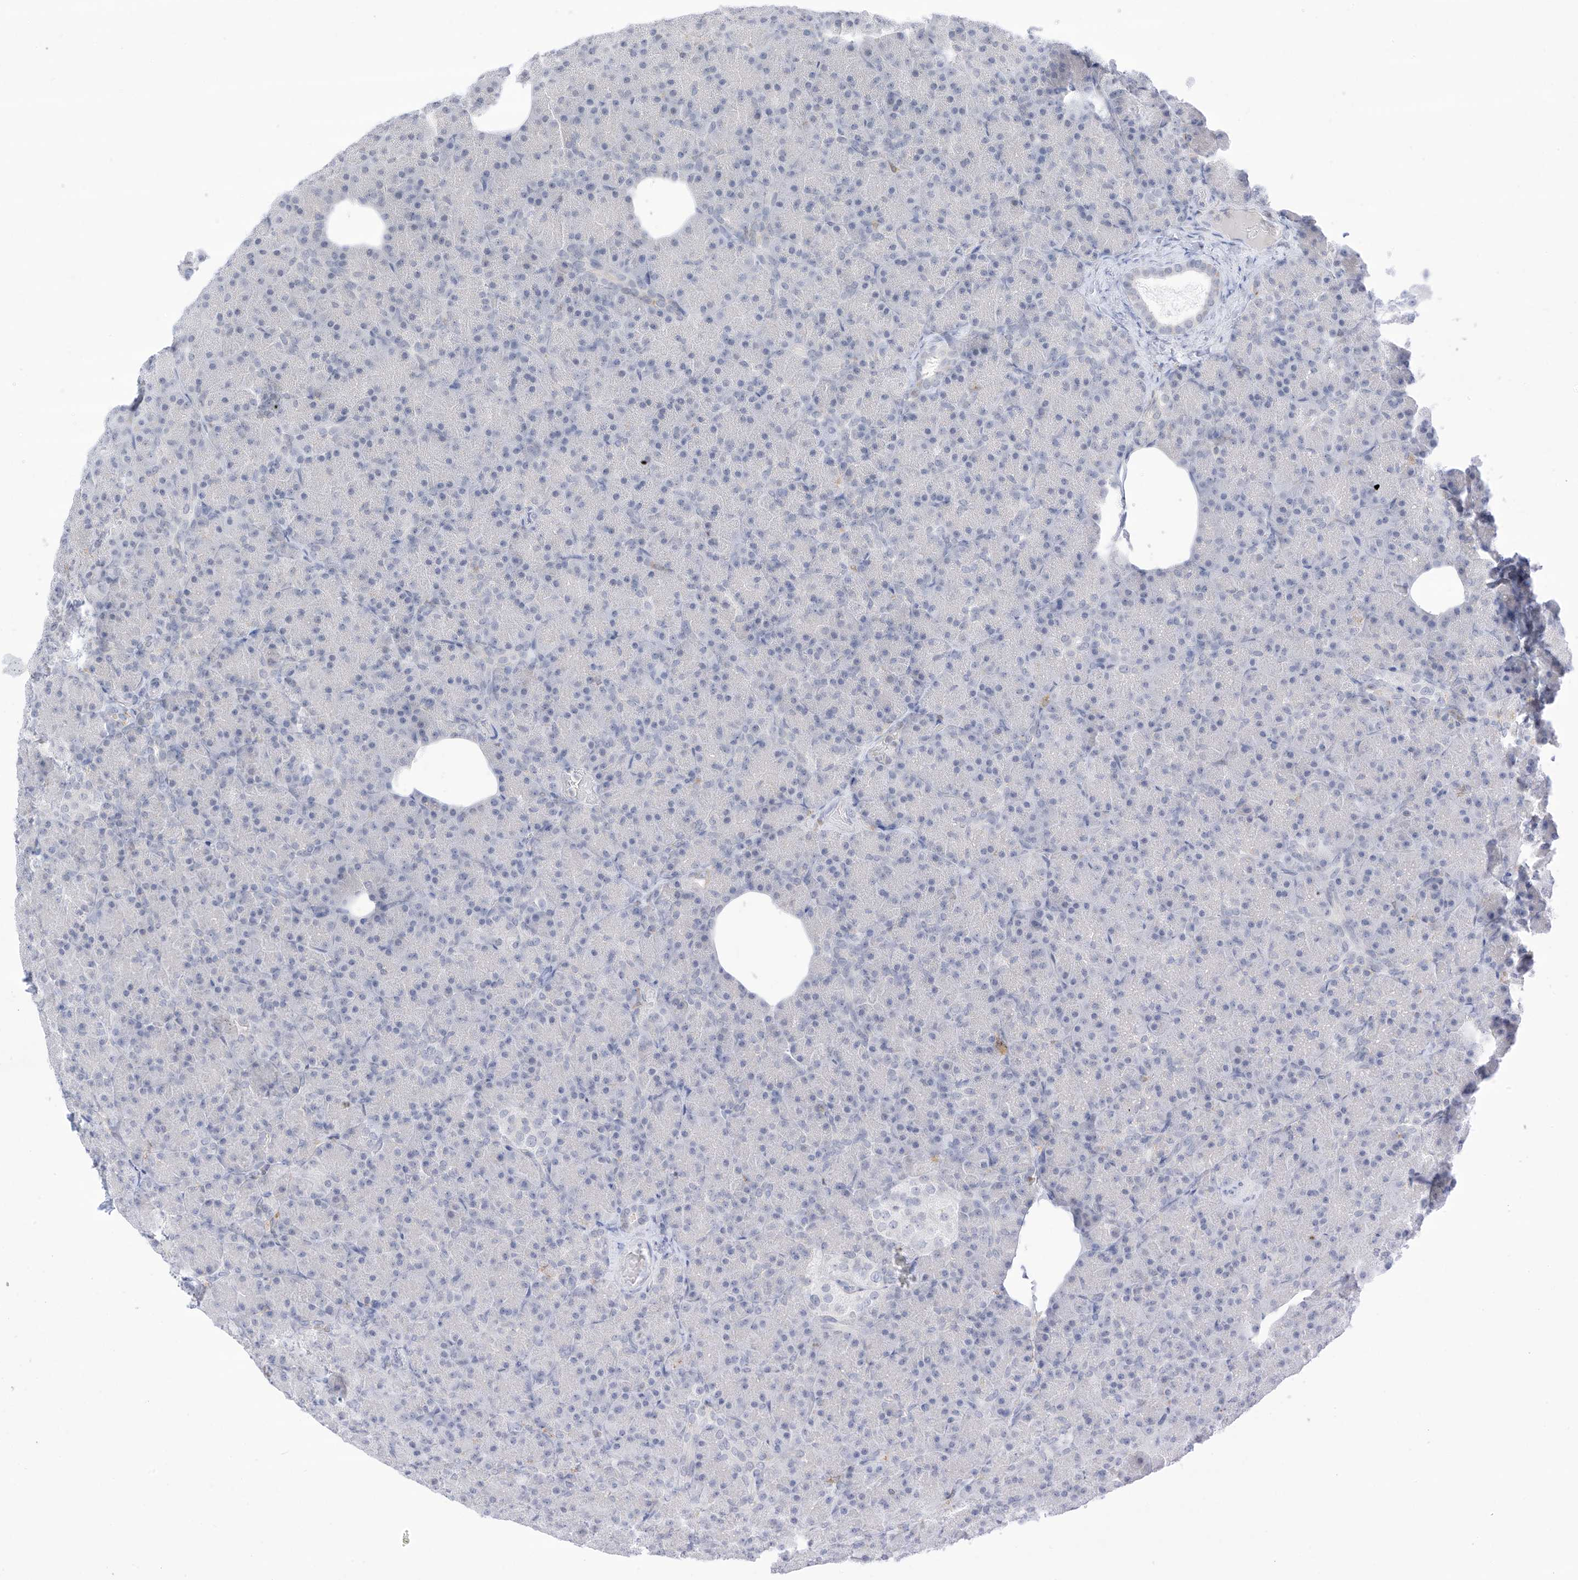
{"staining": {"intensity": "negative", "quantity": "none", "location": "none"}, "tissue": "pancreas", "cell_type": "Exocrine glandular cells", "image_type": "normal", "snomed": [{"axis": "morphology", "description": "Normal tissue, NOS"}, {"axis": "topography", "description": "Pancreas"}], "caption": "Immunohistochemistry (IHC) photomicrograph of unremarkable pancreas: human pancreas stained with DAB demonstrates no significant protein staining in exocrine glandular cells.", "gene": "TBXAS1", "patient": {"sex": "female", "age": 43}}